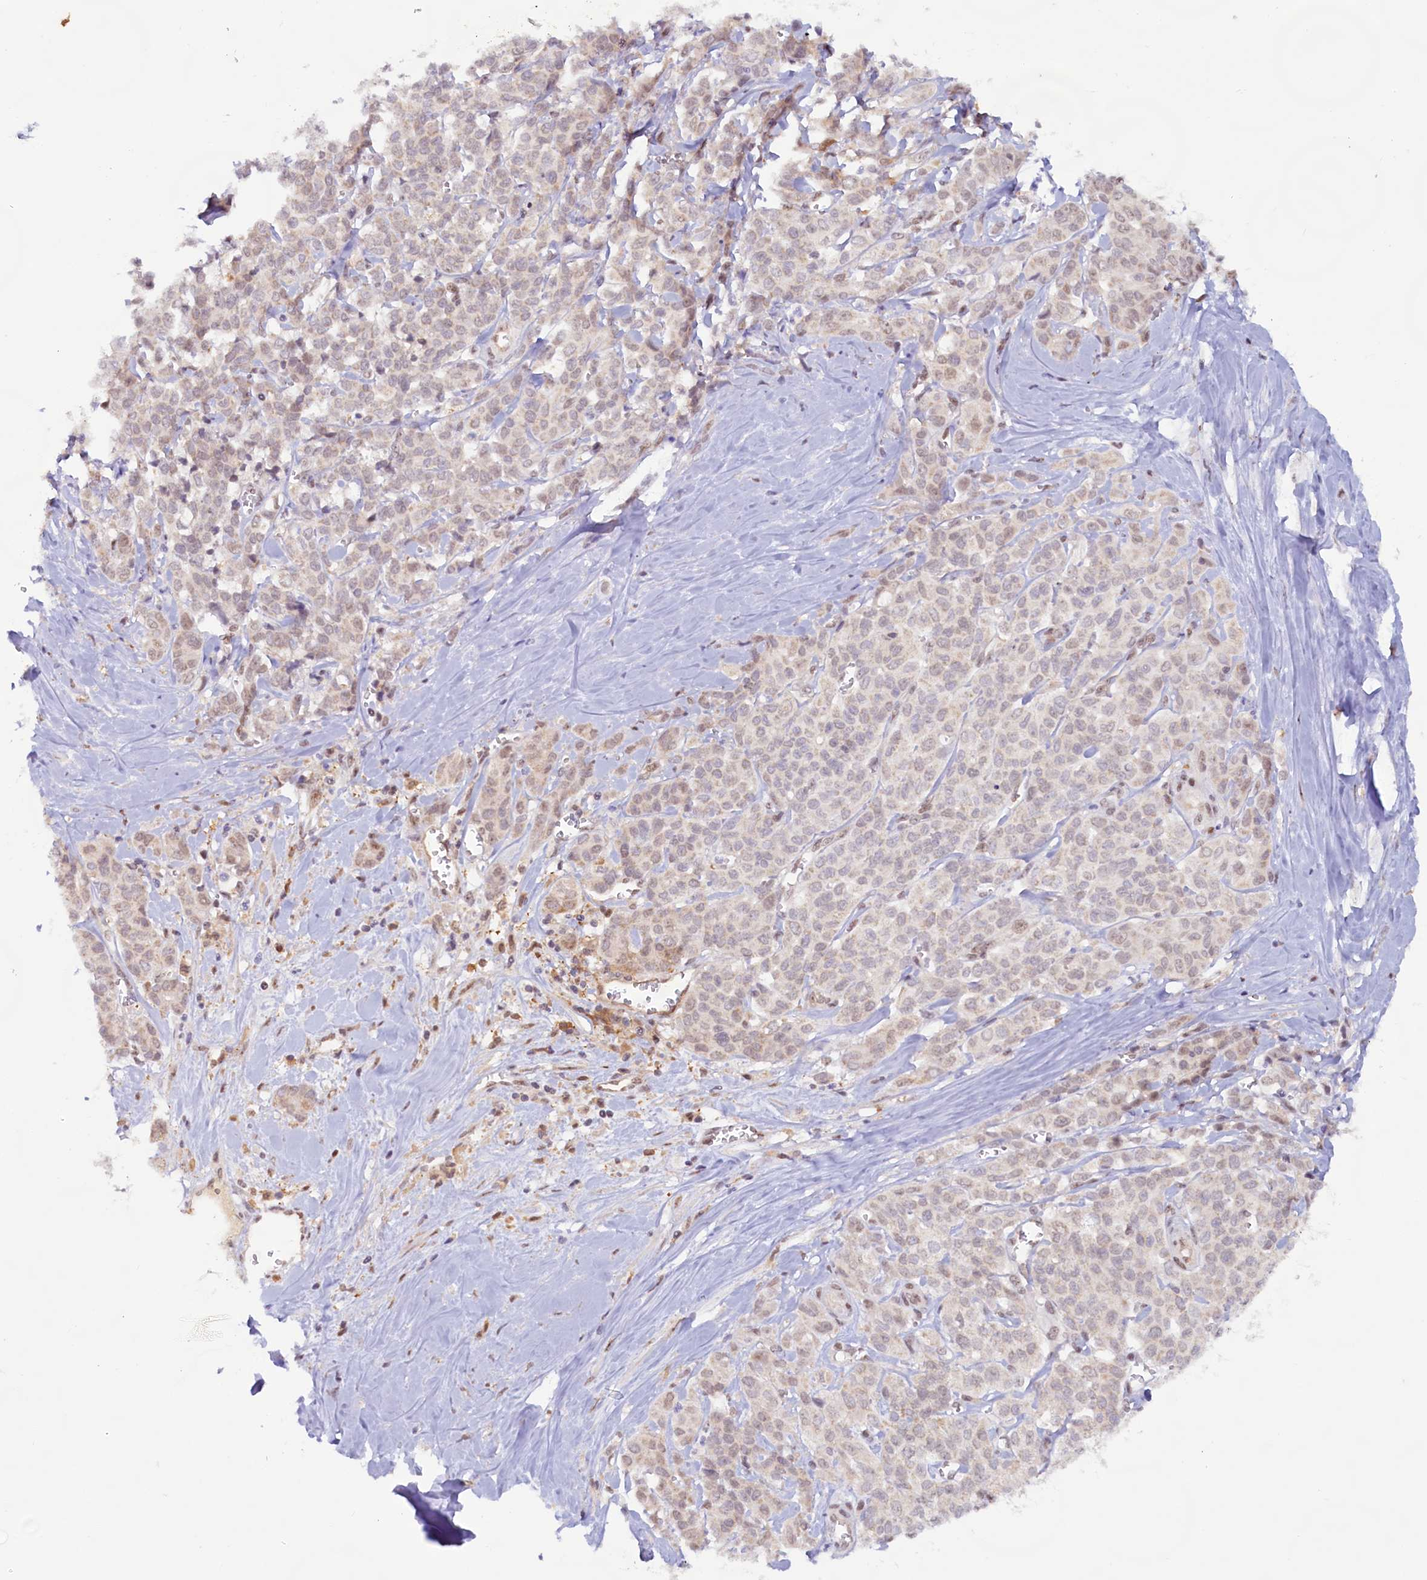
{"staining": {"intensity": "weak", "quantity": "25%-75%", "location": "cytoplasmic/membranous,nuclear"}, "tissue": "liver cancer", "cell_type": "Tumor cells", "image_type": "cancer", "snomed": [{"axis": "morphology", "description": "Cholangiocarcinoma"}, {"axis": "topography", "description": "Liver"}], "caption": "Immunohistochemistry (IHC) (DAB (3,3'-diaminobenzidine)) staining of cholangiocarcinoma (liver) shows weak cytoplasmic/membranous and nuclear protein expression in approximately 25%-75% of tumor cells. (Stains: DAB (3,3'-diaminobenzidine) in brown, nuclei in blue, Microscopy: brightfield microscopy at high magnification).", "gene": "C1D", "patient": {"sex": "female", "age": 77}}